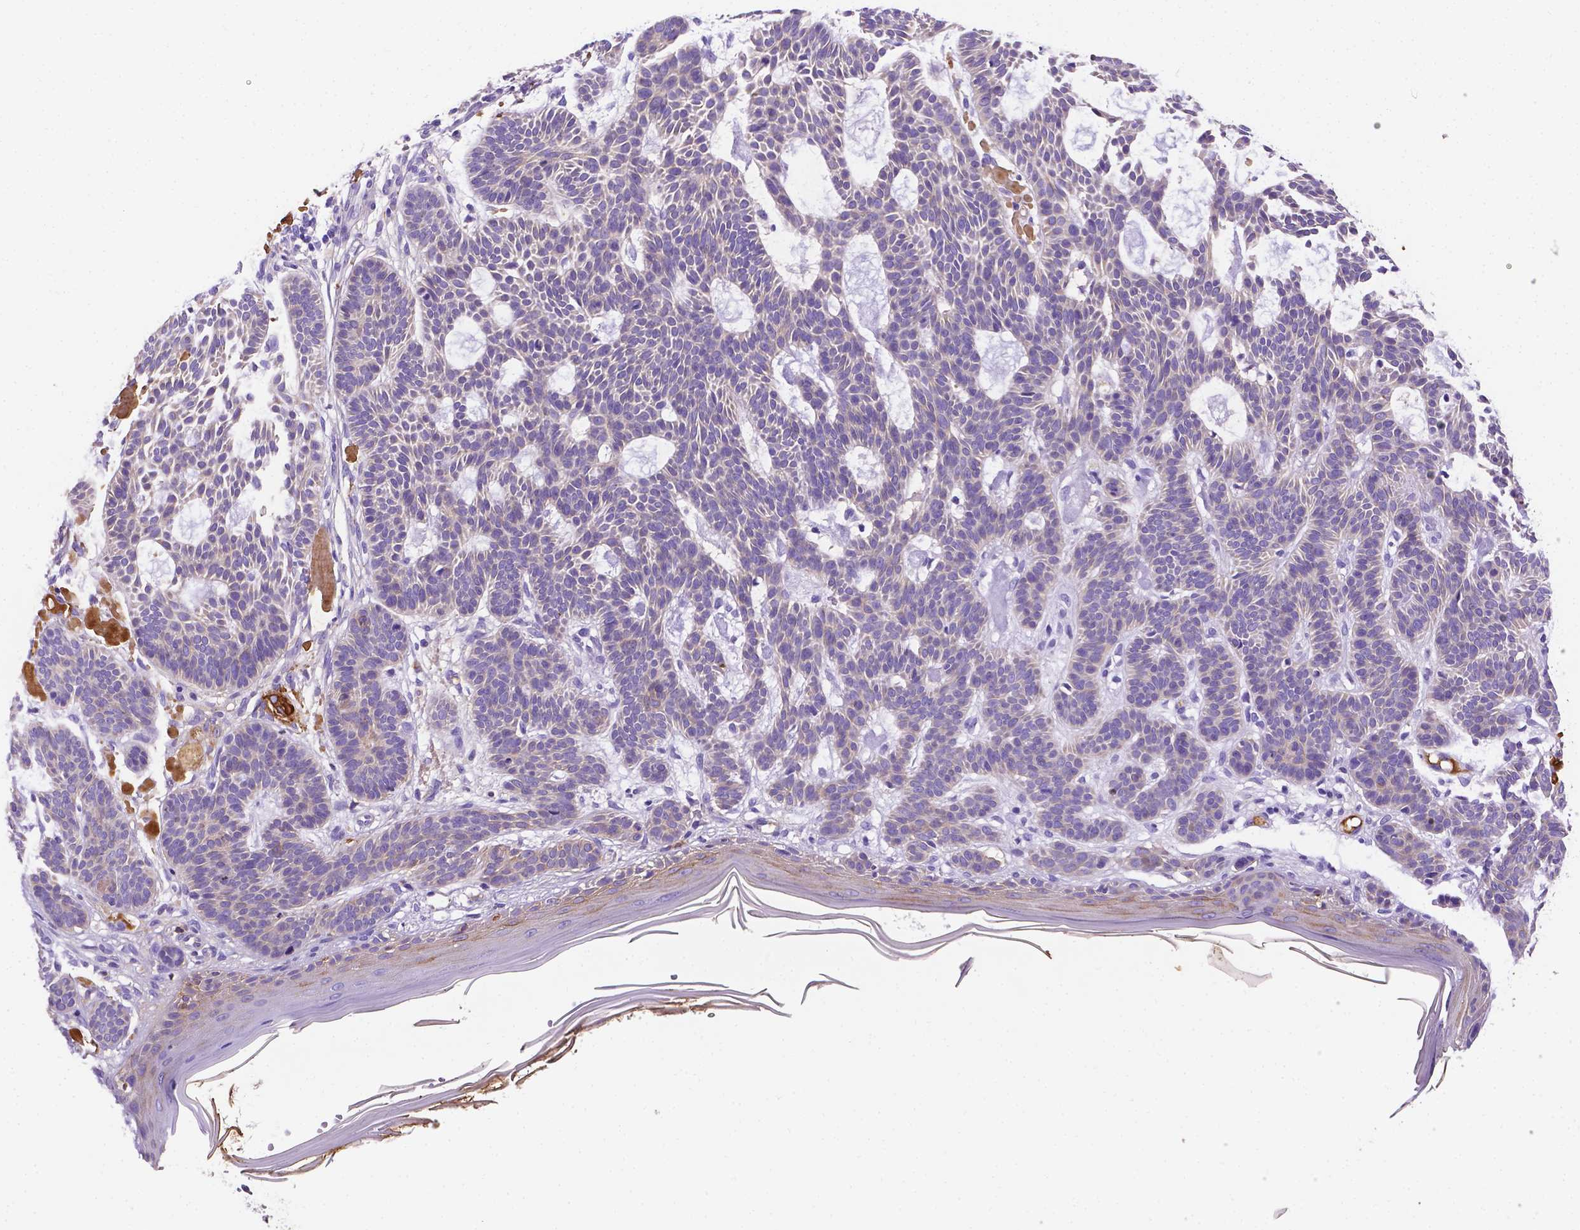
{"staining": {"intensity": "negative", "quantity": "none", "location": "none"}, "tissue": "skin cancer", "cell_type": "Tumor cells", "image_type": "cancer", "snomed": [{"axis": "morphology", "description": "Basal cell carcinoma"}, {"axis": "topography", "description": "Skin"}], "caption": "Skin cancer stained for a protein using immunohistochemistry (IHC) exhibits no expression tumor cells.", "gene": "APOE", "patient": {"sex": "male", "age": 85}}